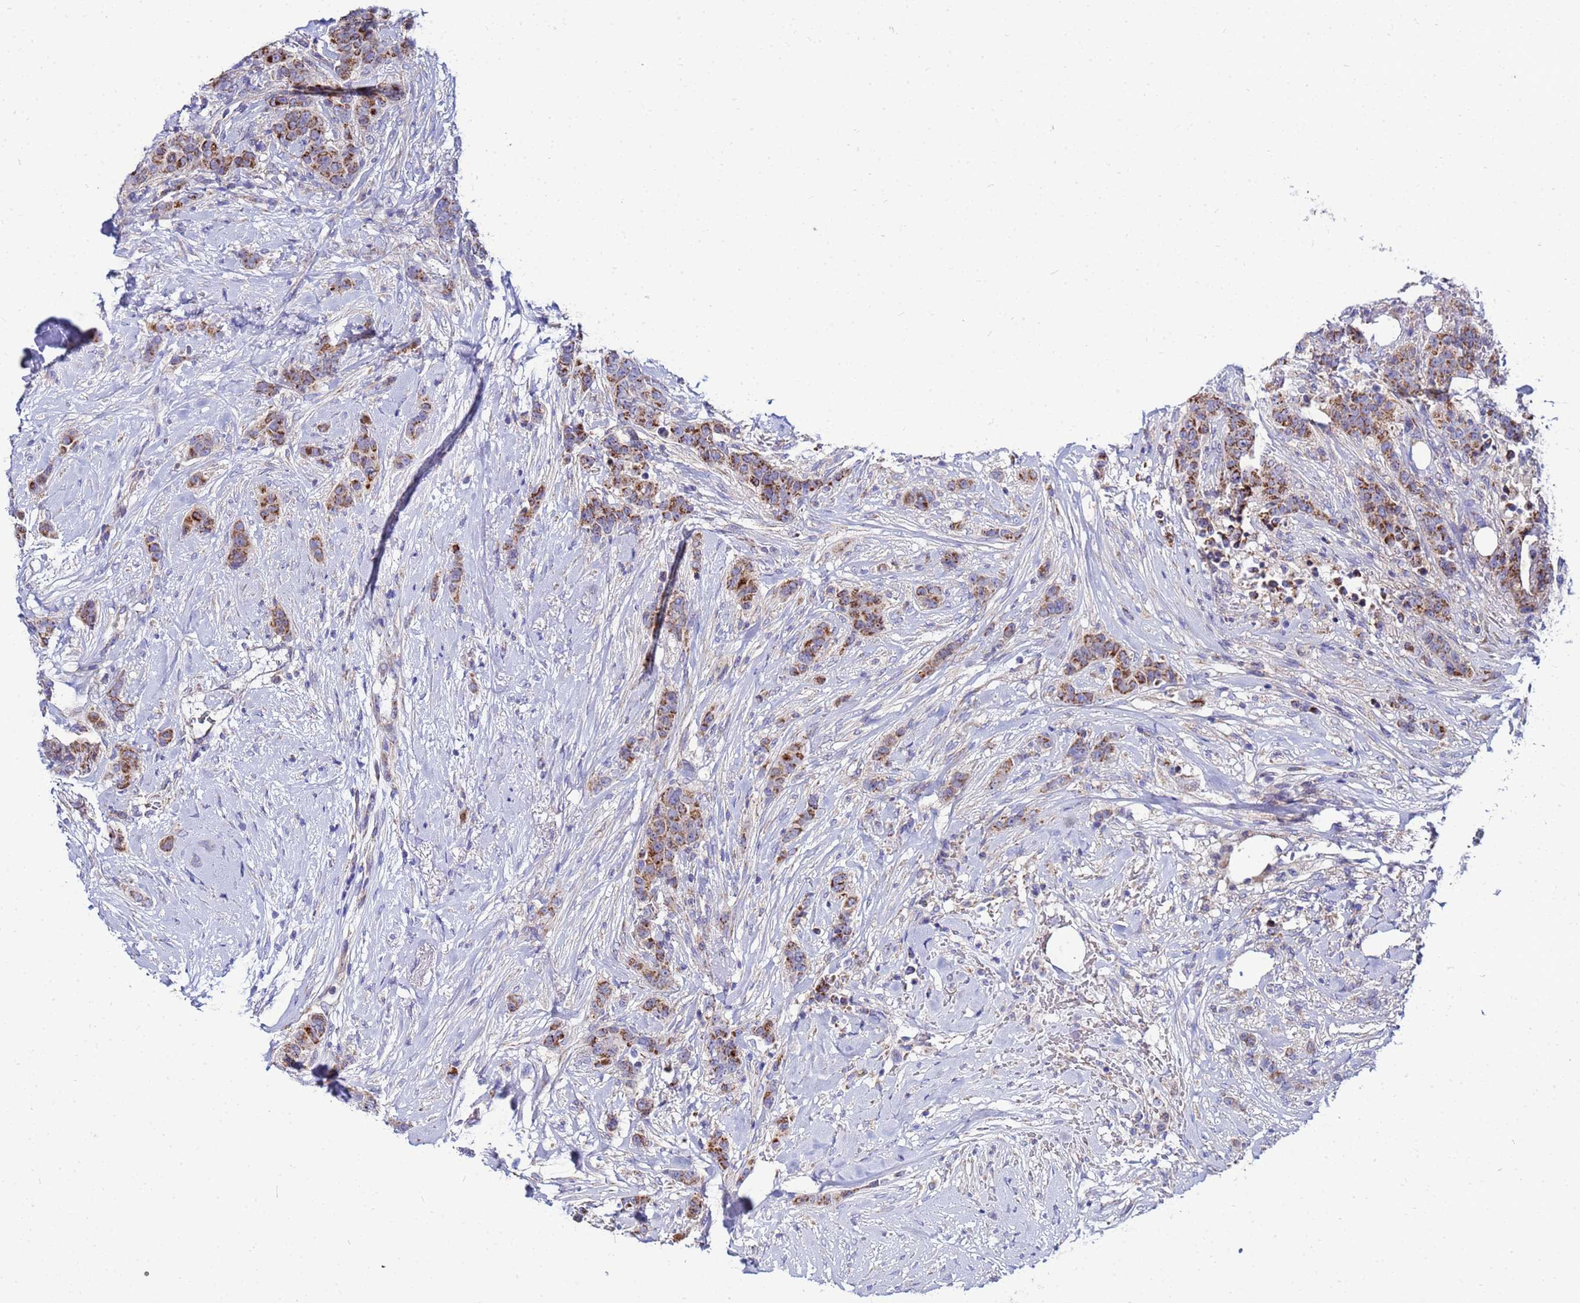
{"staining": {"intensity": "strong", "quantity": ">75%", "location": "cytoplasmic/membranous"}, "tissue": "breast cancer", "cell_type": "Tumor cells", "image_type": "cancer", "snomed": [{"axis": "morphology", "description": "Duct carcinoma"}, {"axis": "topography", "description": "Breast"}], "caption": "A histopathology image of intraductal carcinoma (breast) stained for a protein demonstrates strong cytoplasmic/membranous brown staining in tumor cells.", "gene": "FAHD2A", "patient": {"sex": "female", "age": 40}}